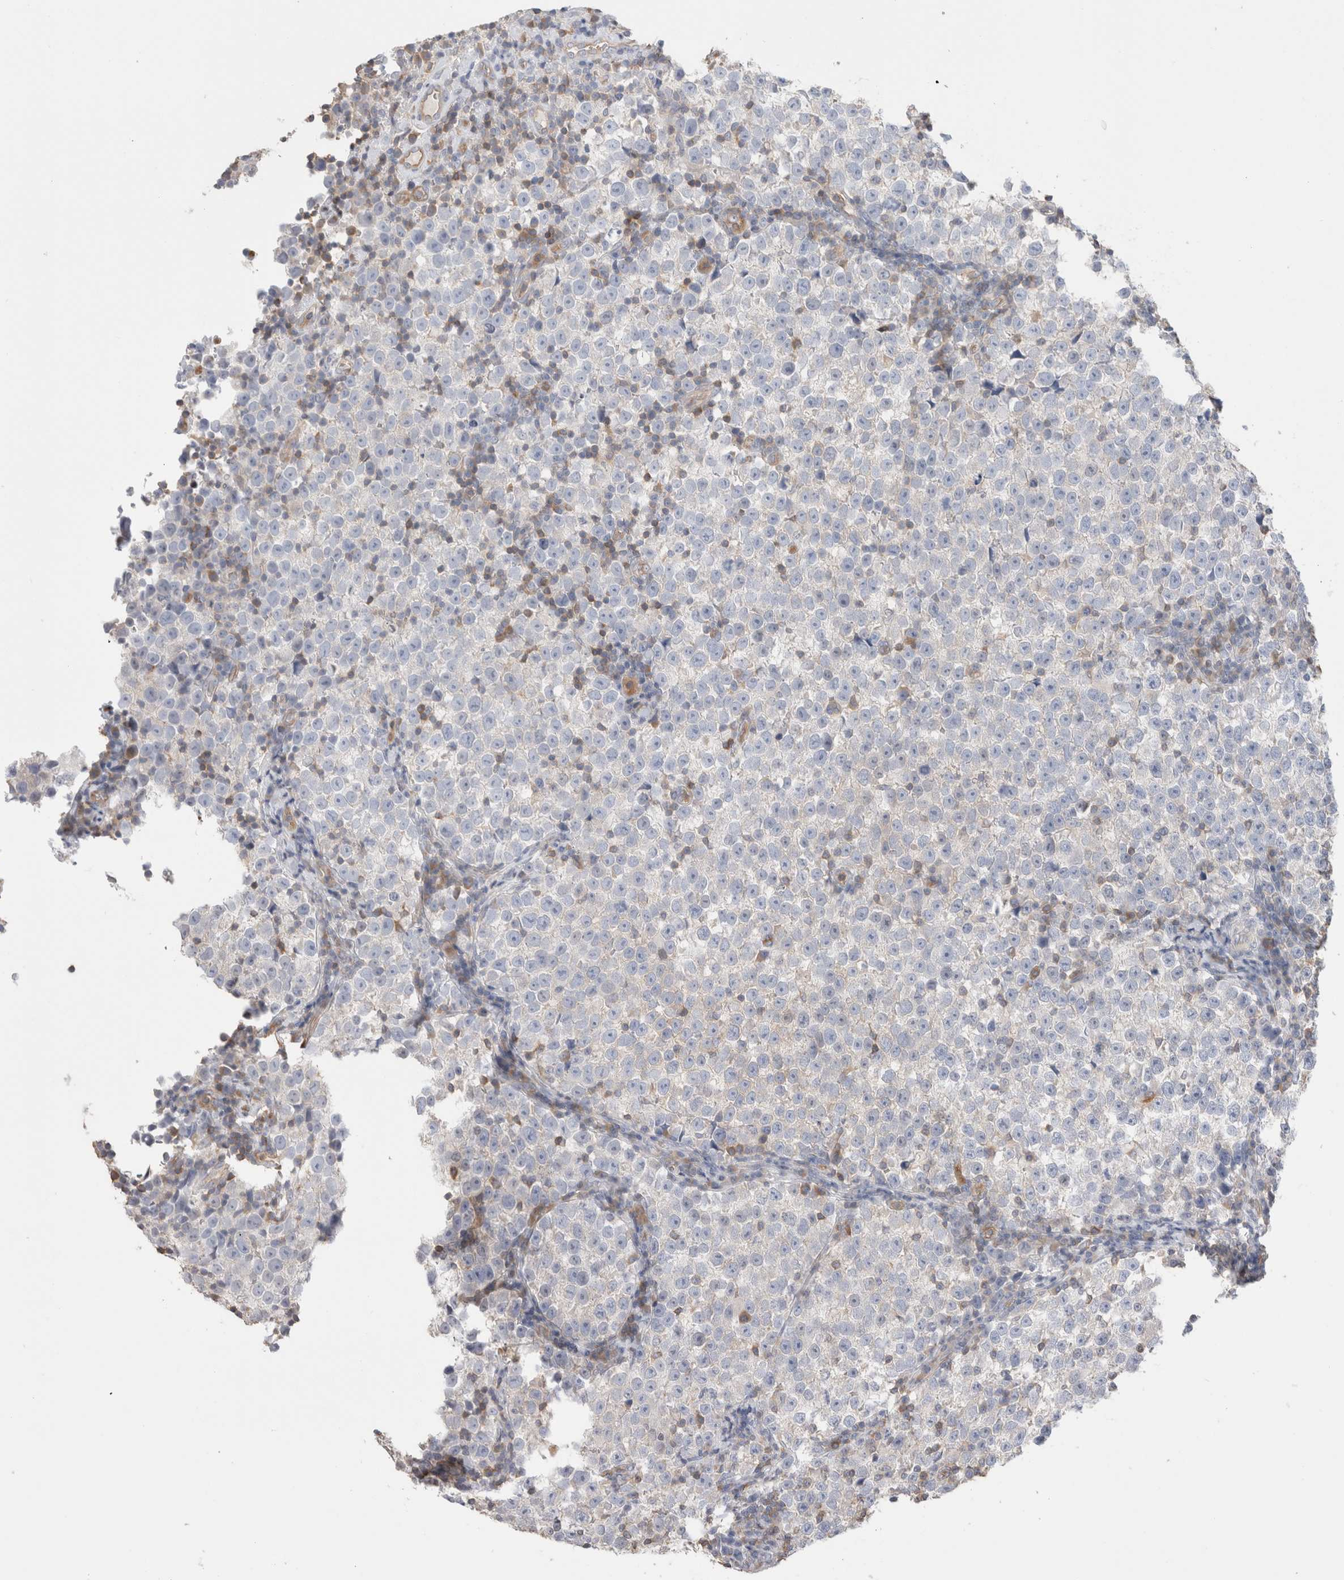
{"staining": {"intensity": "negative", "quantity": "none", "location": "none"}, "tissue": "testis cancer", "cell_type": "Tumor cells", "image_type": "cancer", "snomed": [{"axis": "morphology", "description": "Normal tissue, NOS"}, {"axis": "morphology", "description": "Seminoma, NOS"}, {"axis": "topography", "description": "Testis"}], "caption": "IHC image of human testis seminoma stained for a protein (brown), which shows no expression in tumor cells. The staining is performed using DAB (3,3'-diaminobenzidine) brown chromogen with nuclei counter-stained in using hematoxylin.", "gene": "CAPN2", "patient": {"sex": "male", "age": 43}}